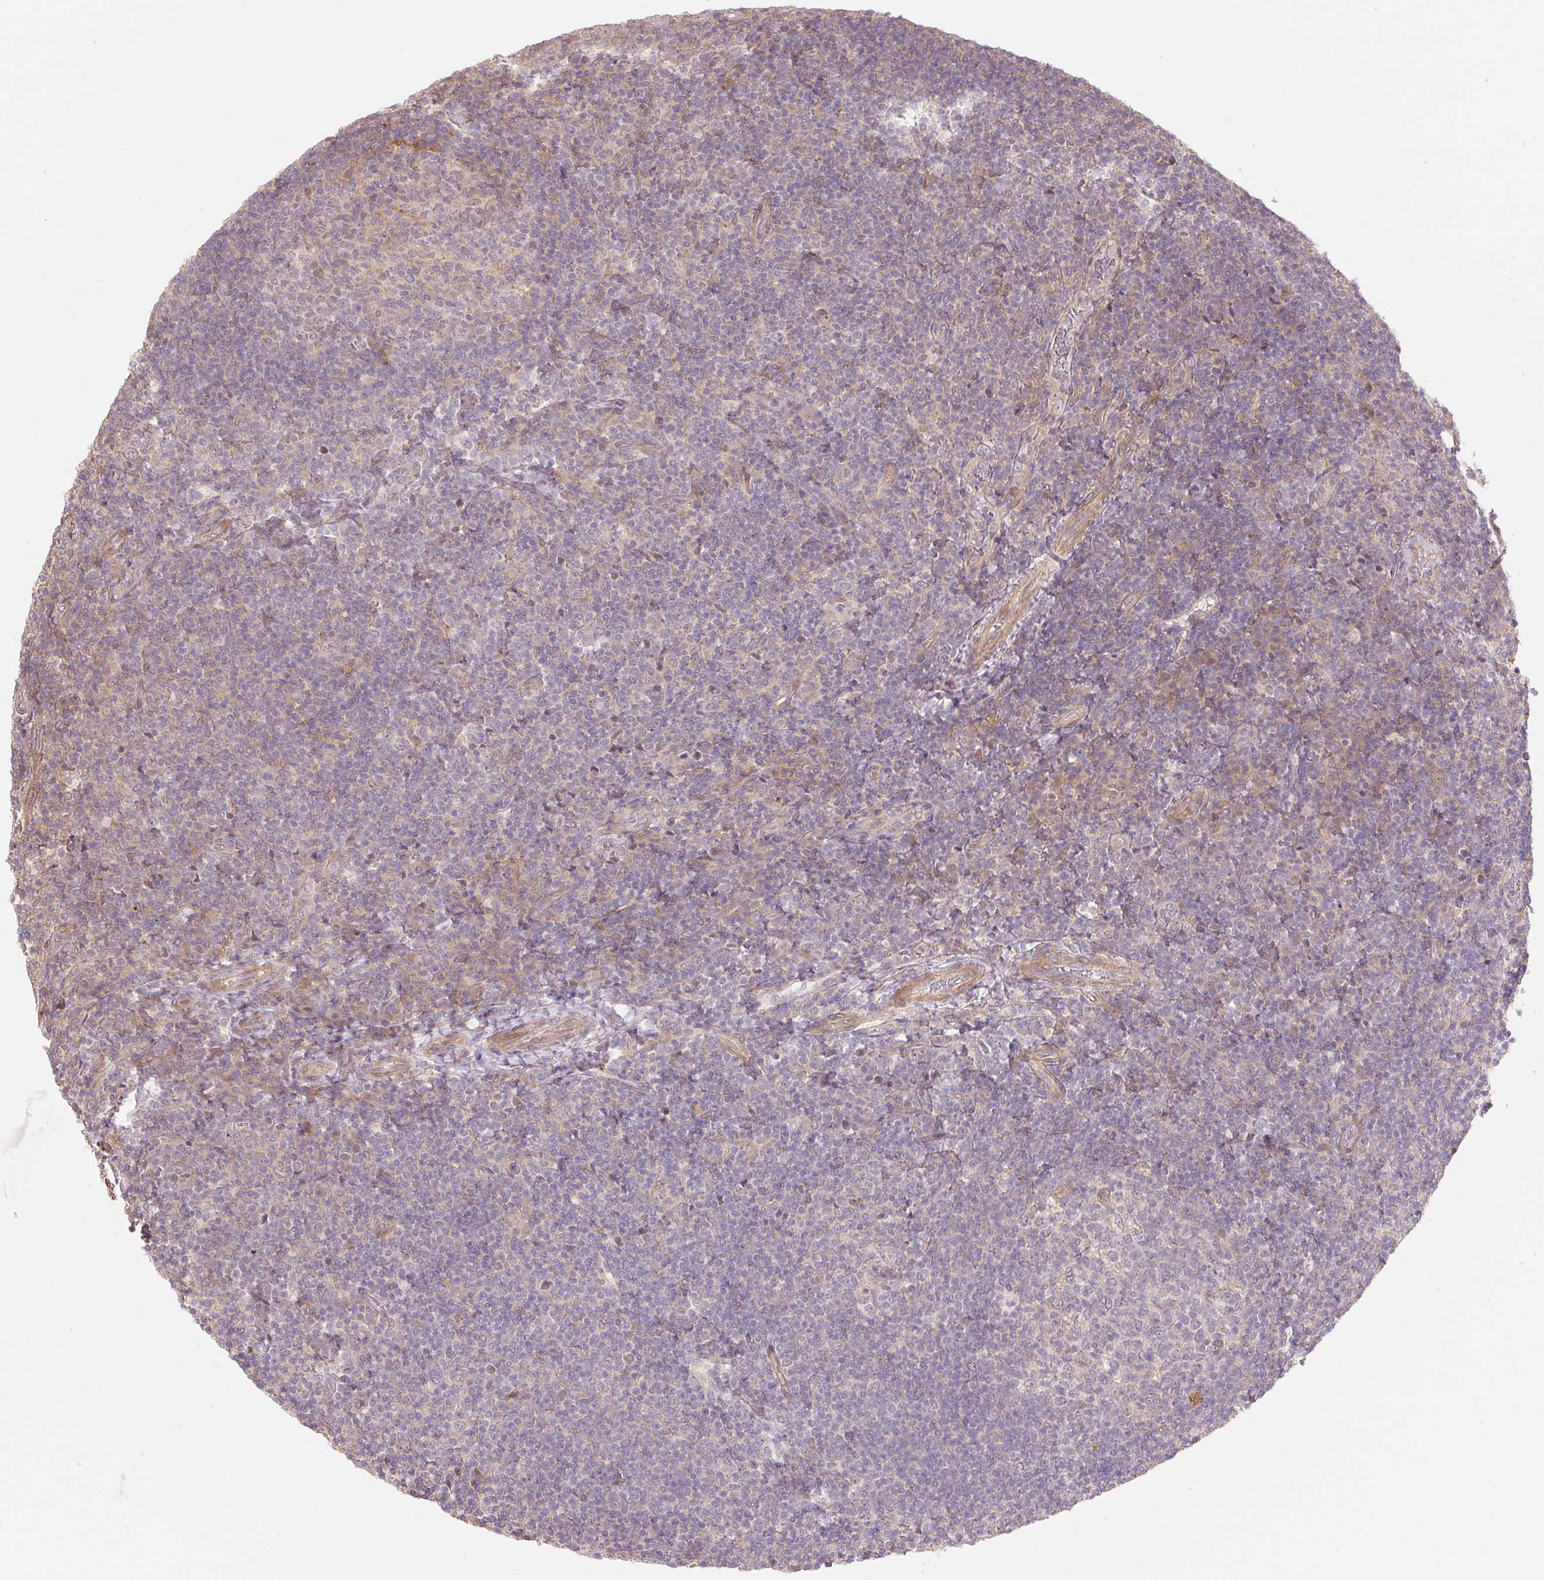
{"staining": {"intensity": "negative", "quantity": "none", "location": "none"}, "tissue": "tonsil", "cell_type": "Germinal center cells", "image_type": "normal", "snomed": [{"axis": "morphology", "description": "Normal tissue, NOS"}, {"axis": "topography", "description": "Tonsil"}], "caption": "A photomicrograph of human tonsil is negative for staining in germinal center cells. The staining is performed using DAB brown chromogen with nuclei counter-stained in using hematoxylin.", "gene": "EMC10", "patient": {"sex": "female", "age": 10}}